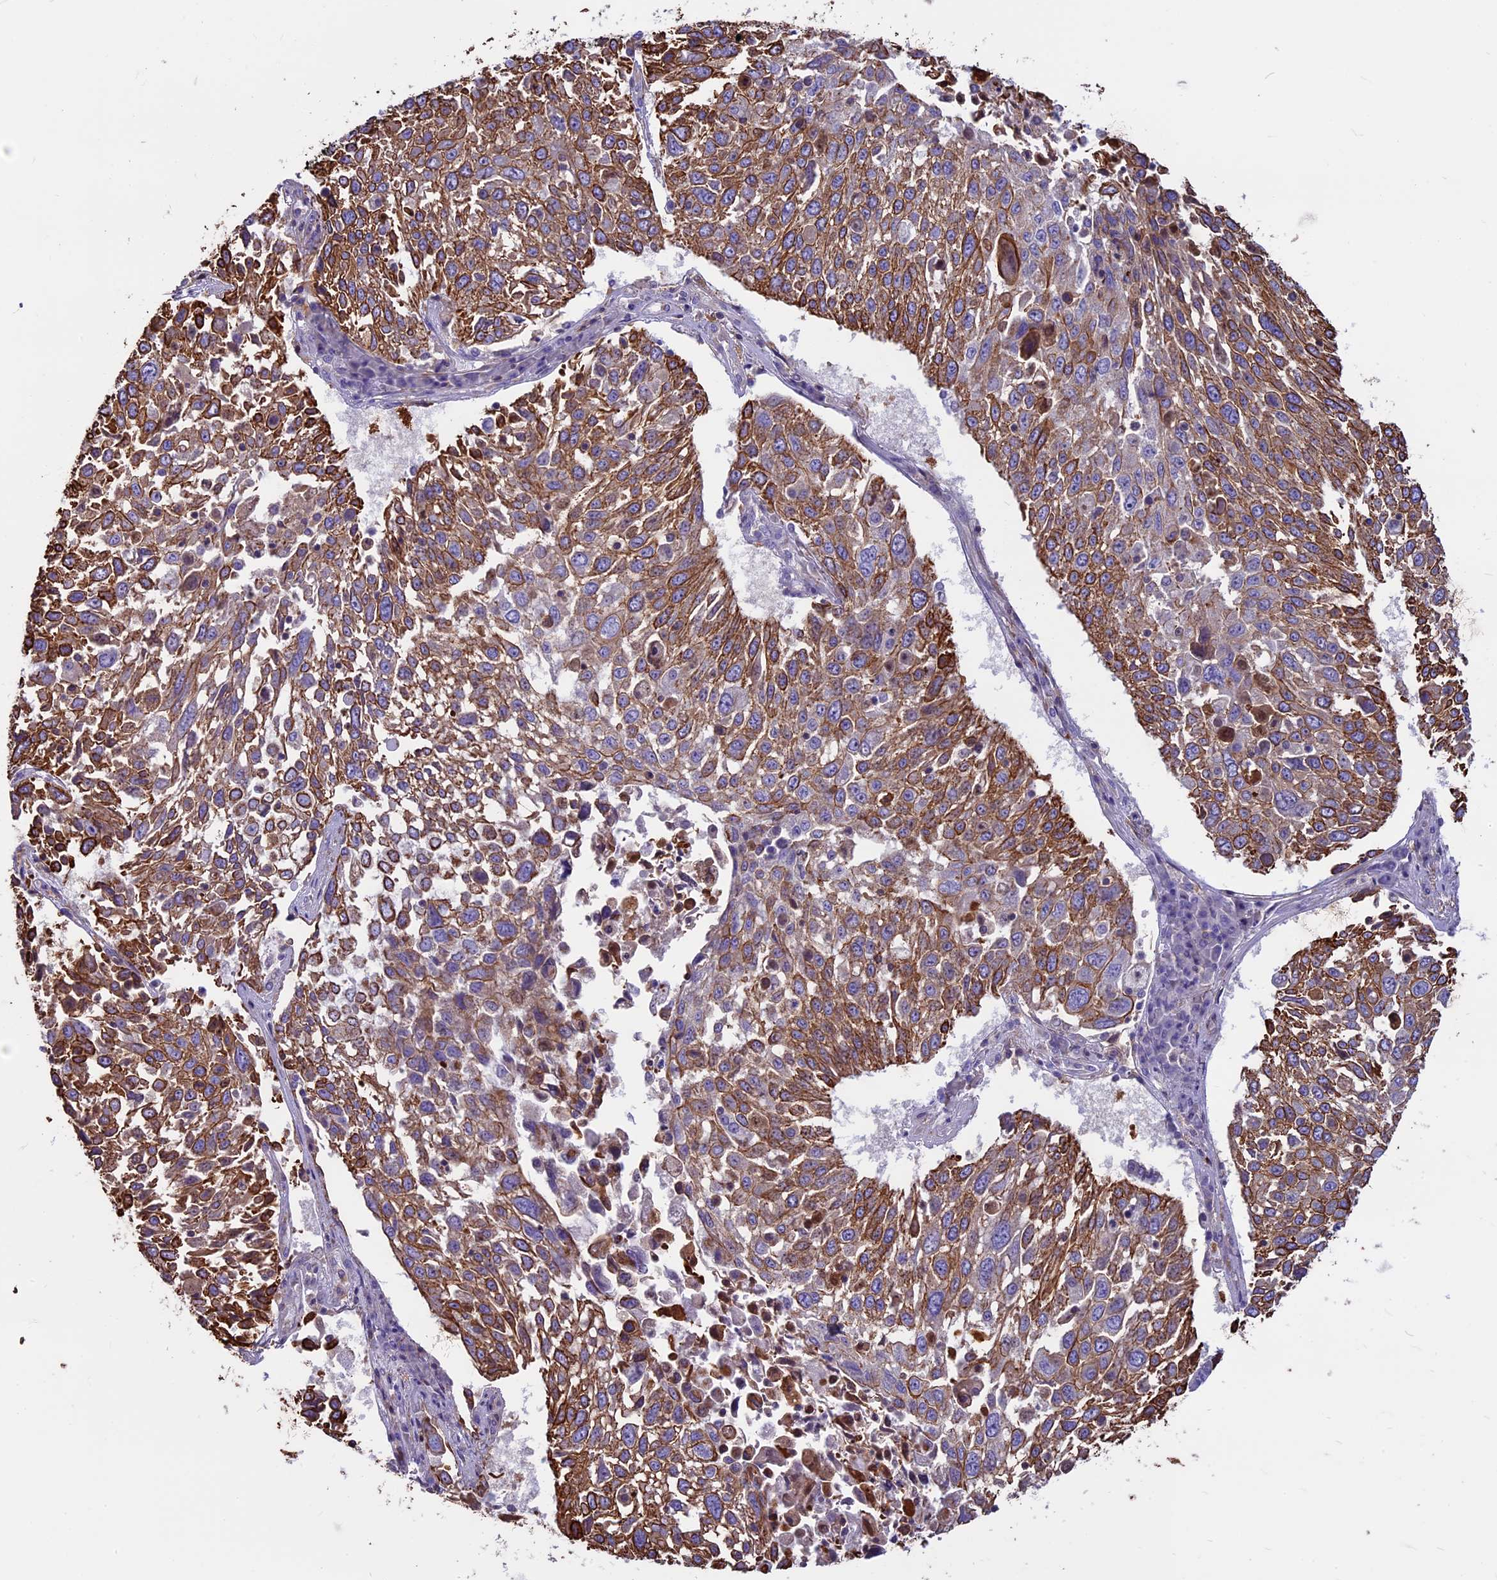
{"staining": {"intensity": "strong", "quantity": ">75%", "location": "cytoplasmic/membranous"}, "tissue": "lung cancer", "cell_type": "Tumor cells", "image_type": "cancer", "snomed": [{"axis": "morphology", "description": "Squamous cell carcinoma, NOS"}, {"axis": "topography", "description": "Lung"}], "caption": "Protein staining of lung cancer tissue shows strong cytoplasmic/membranous staining in about >75% of tumor cells. Using DAB (3,3'-diaminobenzidine) (brown) and hematoxylin (blue) stains, captured at high magnification using brightfield microscopy.", "gene": "CDAN1", "patient": {"sex": "male", "age": 65}}